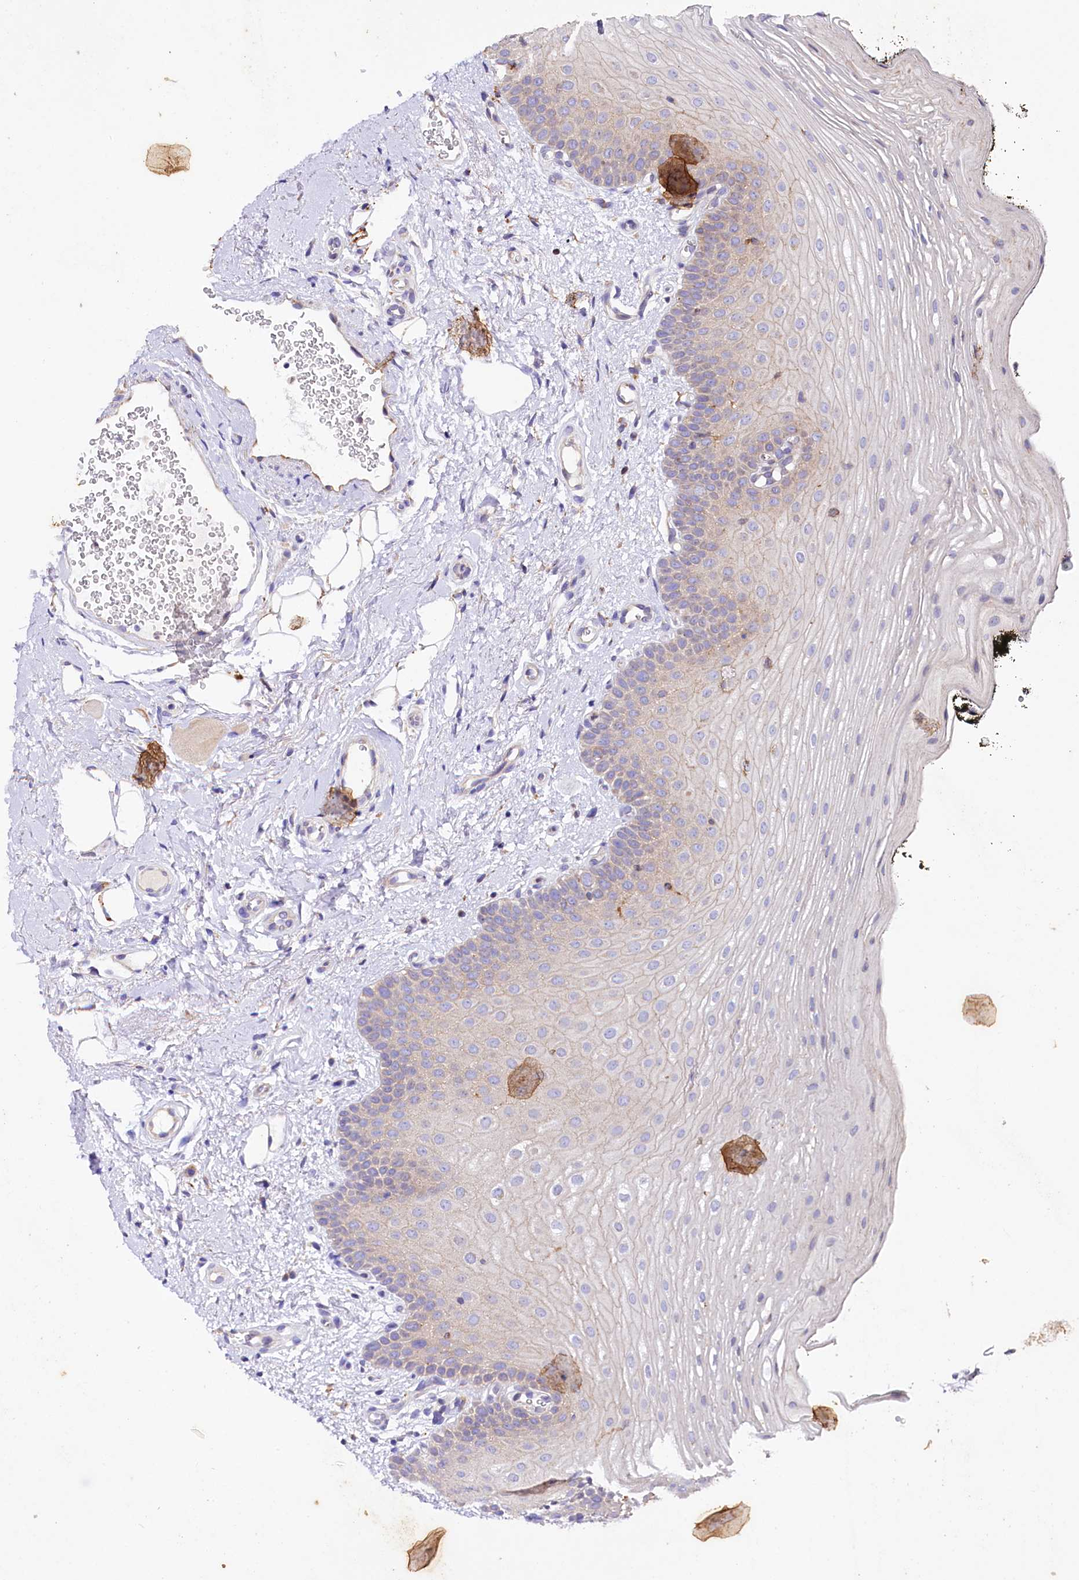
{"staining": {"intensity": "moderate", "quantity": "<25%", "location": "cytoplasmic/membranous"}, "tissue": "oral mucosa", "cell_type": "Squamous epithelial cells", "image_type": "normal", "snomed": [{"axis": "morphology", "description": "No evidence of malignacy"}, {"axis": "topography", "description": "Oral tissue"}, {"axis": "topography", "description": "Head-Neck"}], "caption": "Moderate cytoplasmic/membranous expression for a protein is present in approximately <25% of squamous epithelial cells of normal oral mucosa using IHC.", "gene": "SACM1L", "patient": {"sex": "male", "age": 68}}